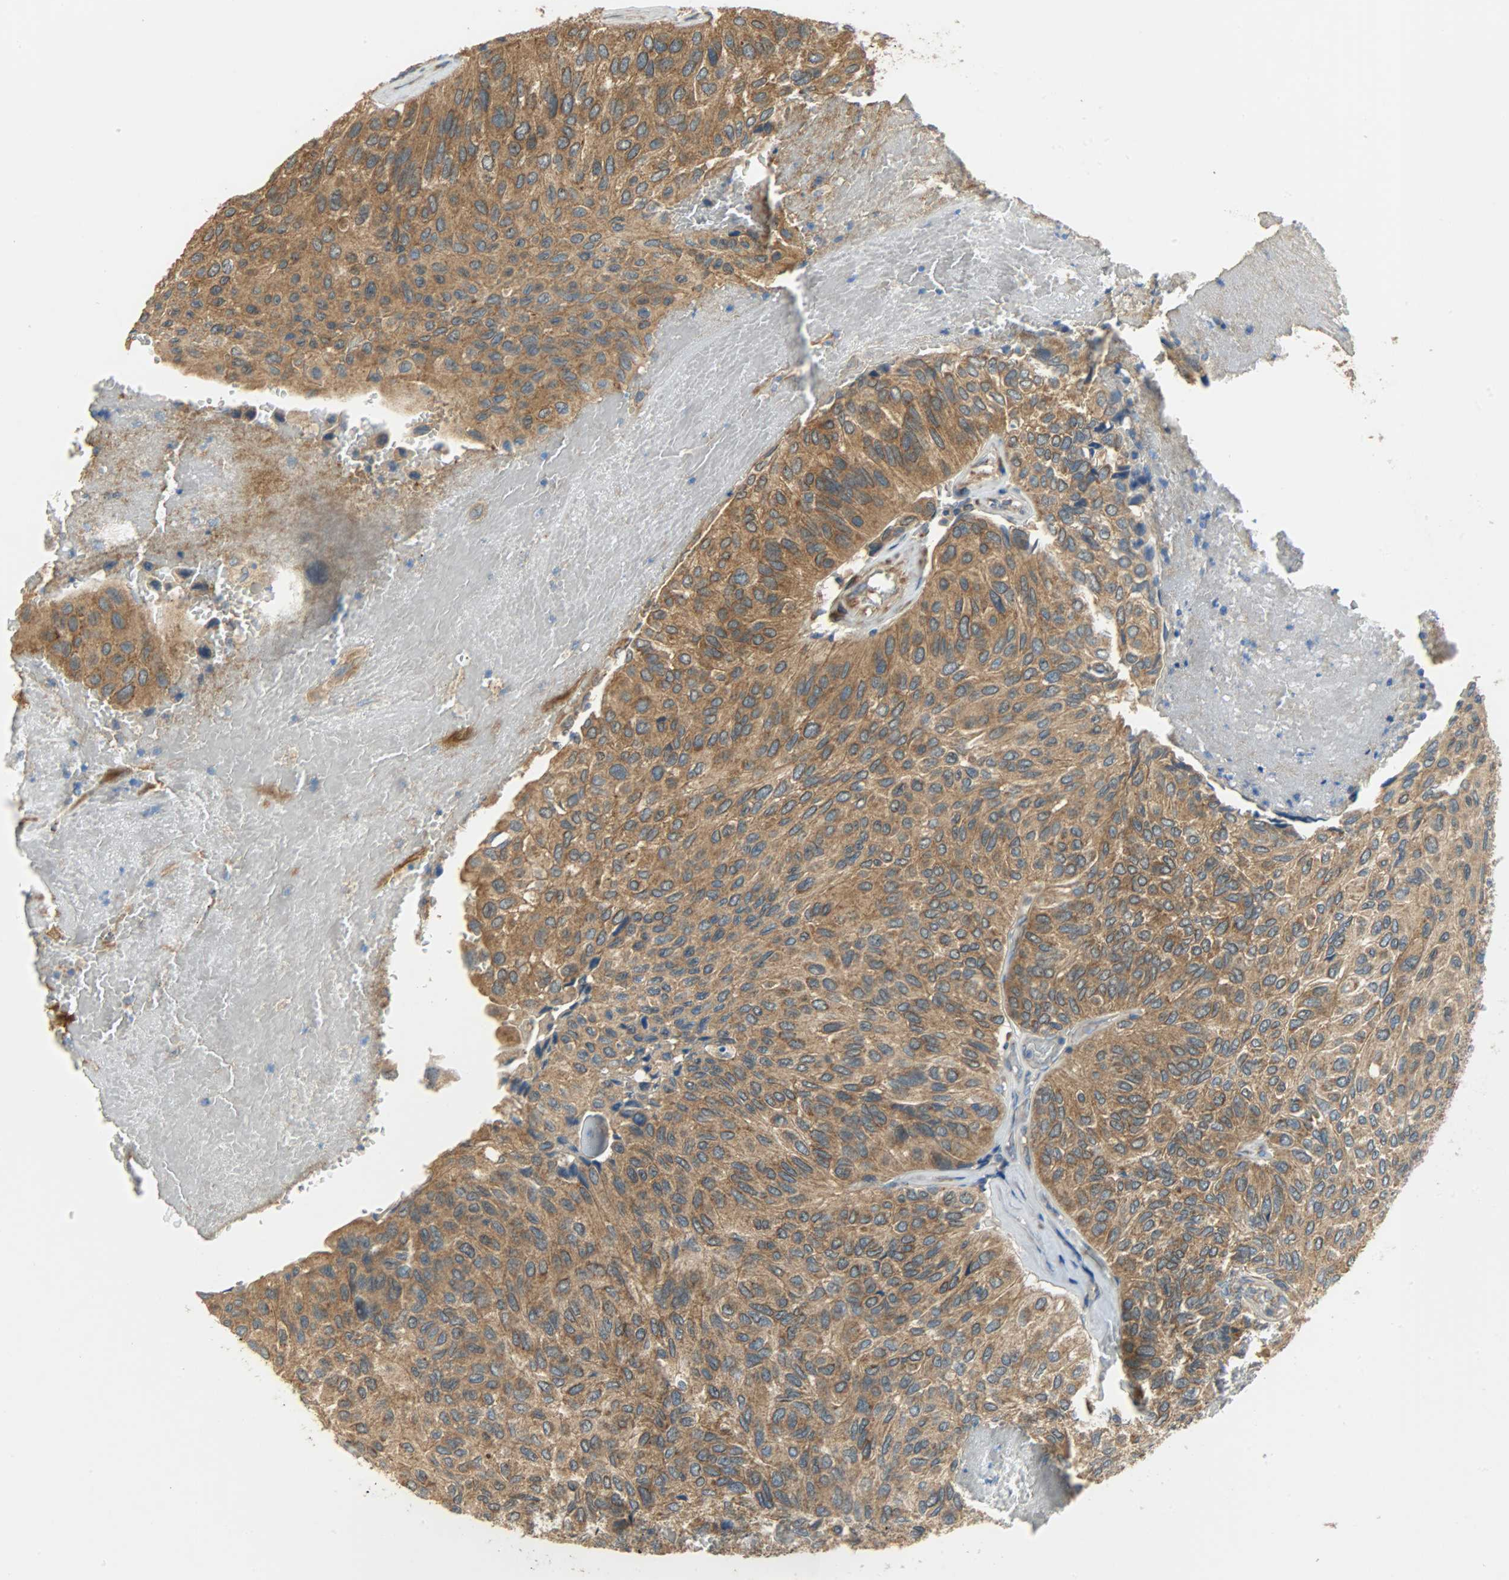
{"staining": {"intensity": "strong", "quantity": ">75%", "location": "cytoplasmic/membranous"}, "tissue": "urothelial cancer", "cell_type": "Tumor cells", "image_type": "cancer", "snomed": [{"axis": "morphology", "description": "Urothelial carcinoma, High grade"}, {"axis": "topography", "description": "Urinary bladder"}], "caption": "A micrograph showing strong cytoplasmic/membranous staining in approximately >75% of tumor cells in high-grade urothelial carcinoma, as visualized by brown immunohistochemical staining.", "gene": "C1orf198", "patient": {"sex": "male", "age": 66}}